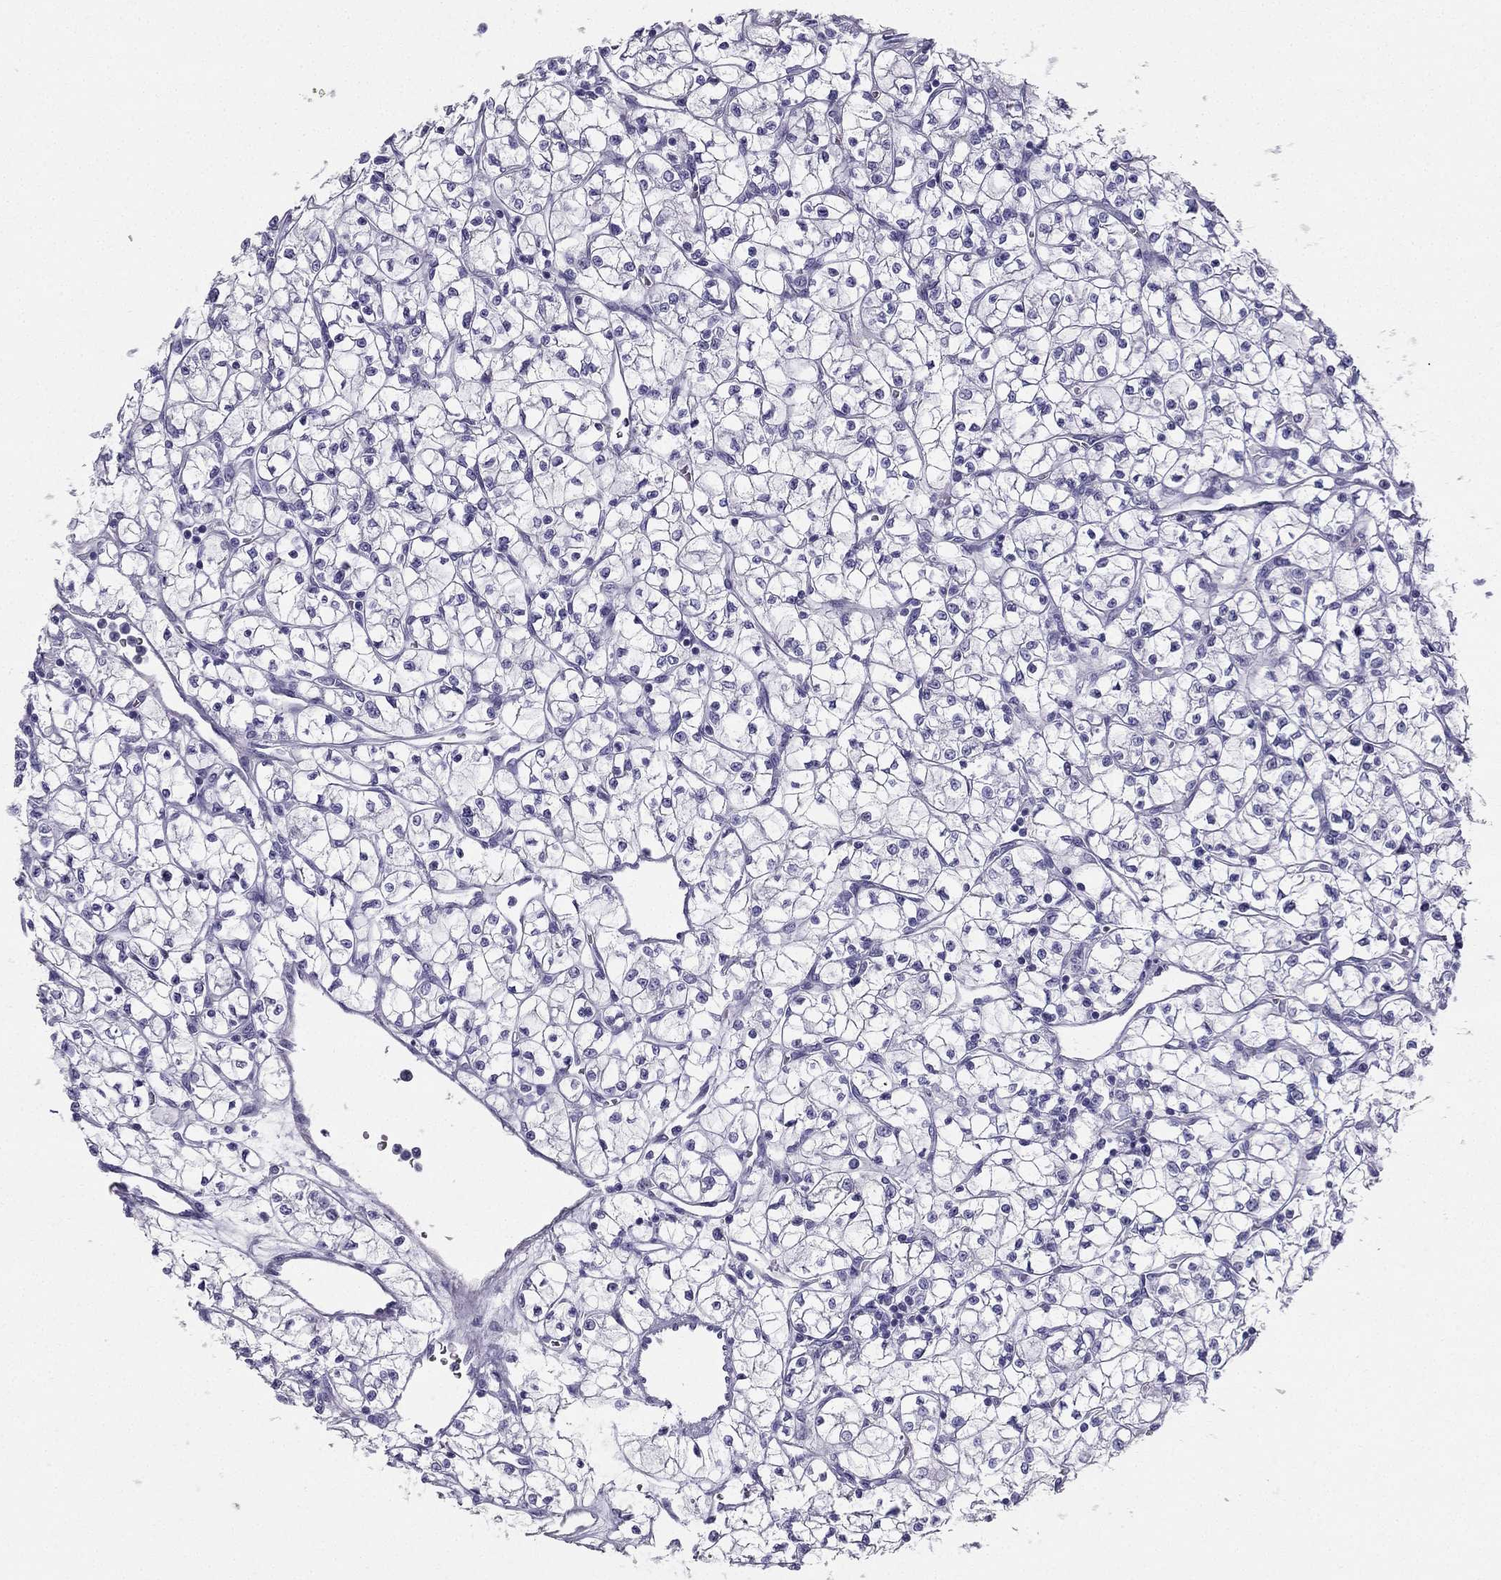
{"staining": {"intensity": "negative", "quantity": "none", "location": "none"}, "tissue": "renal cancer", "cell_type": "Tumor cells", "image_type": "cancer", "snomed": [{"axis": "morphology", "description": "Adenocarcinoma, NOS"}, {"axis": "topography", "description": "Kidney"}], "caption": "Immunohistochemistry histopathology image of neoplastic tissue: adenocarcinoma (renal) stained with DAB demonstrates no significant protein expression in tumor cells.", "gene": "TFF3", "patient": {"sex": "female", "age": 64}}